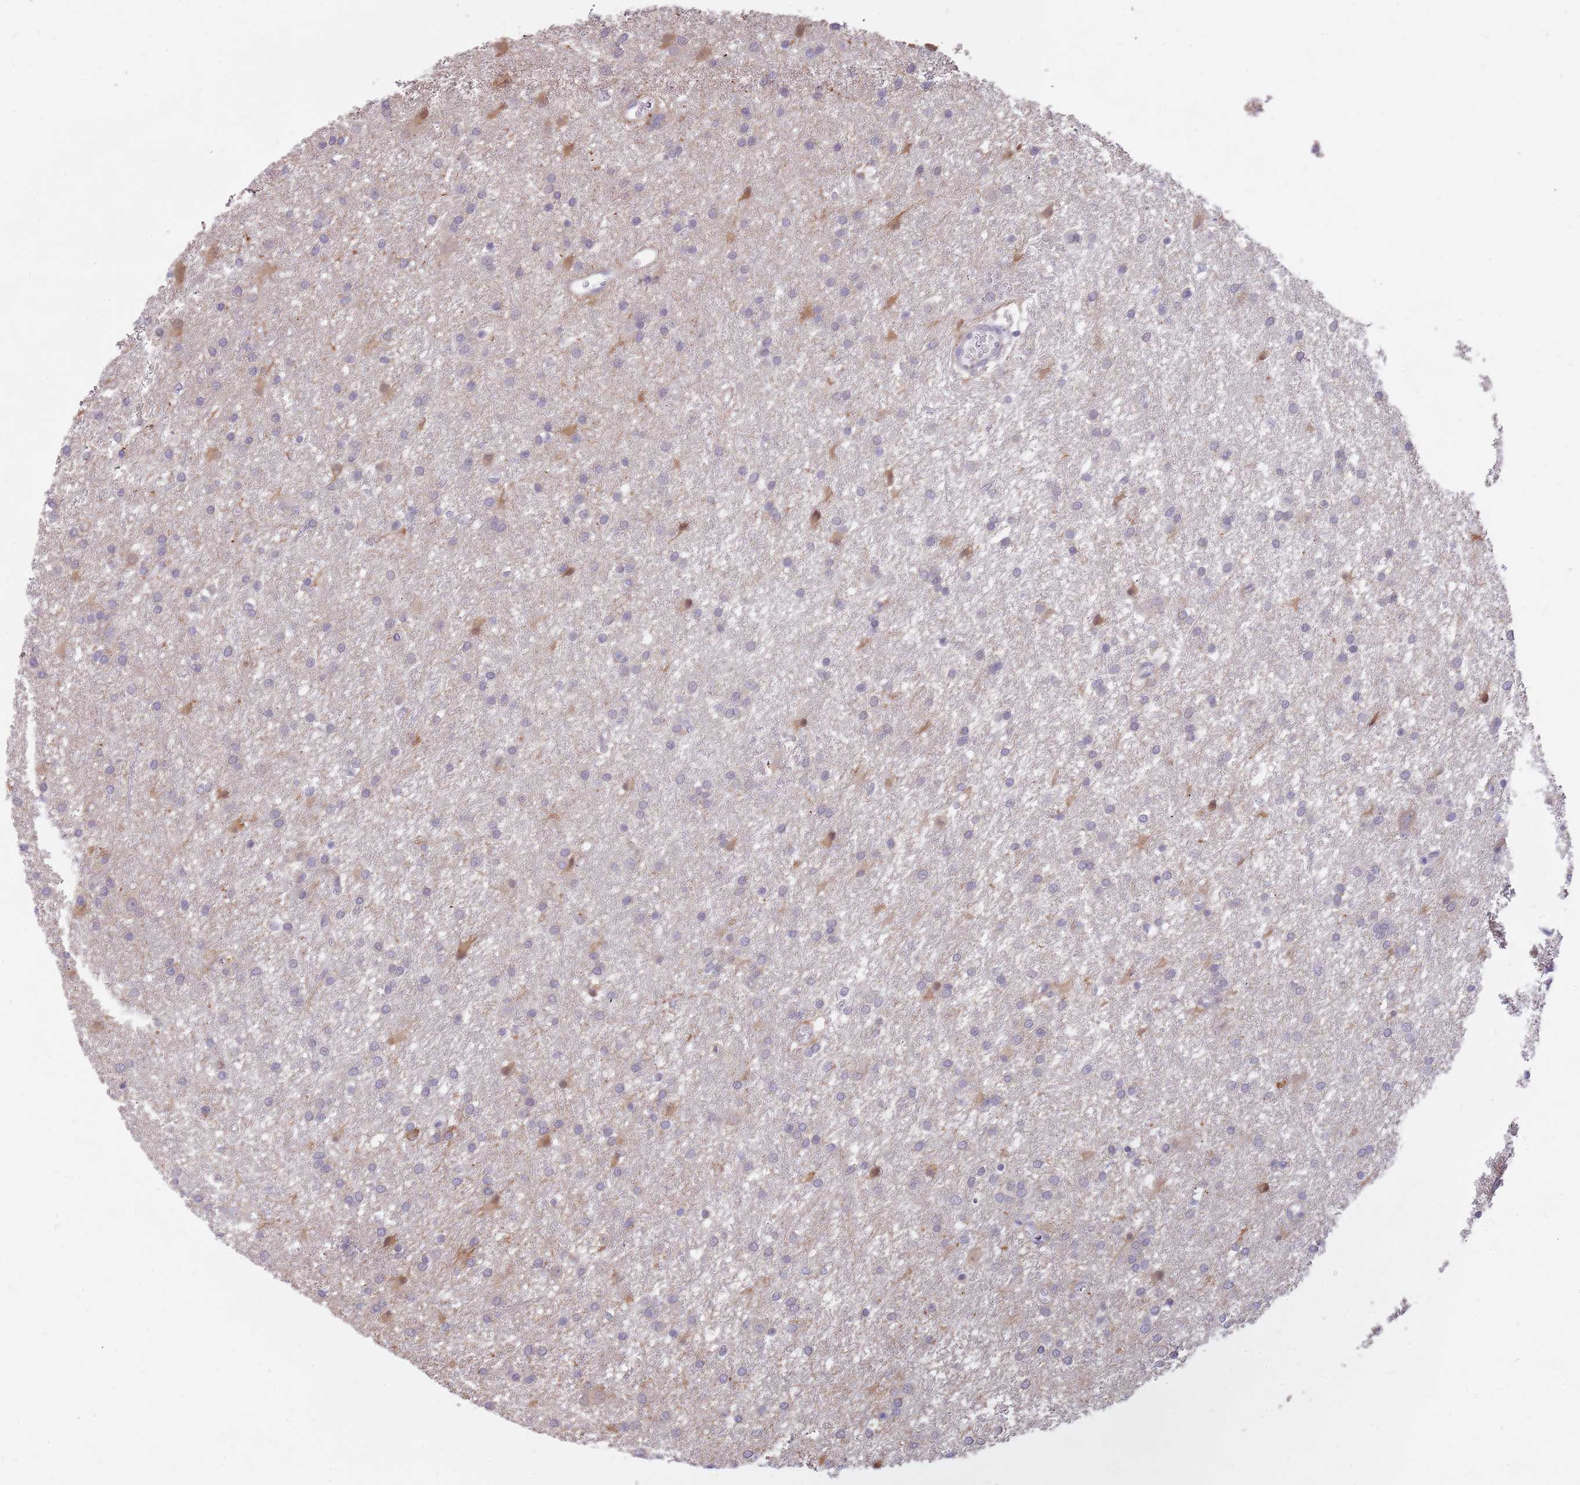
{"staining": {"intensity": "moderate", "quantity": "<25%", "location": "cytoplasmic/membranous"}, "tissue": "glioma", "cell_type": "Tumor cells", "image_type": "cancer", "snomed": [{"axis": "morphology", "description": "Glioma, malignant, High grade"}, {"axis": "topography", "description": "Brain"}], "caption": "Moderate cytoplasmic/membranous expression for a protein is present in approximately <25% of tumor cells of glioma using immunohistochemistry (IHC).", "gene": "AP5S1", "patient": {"sex": "female", "age": 50}}